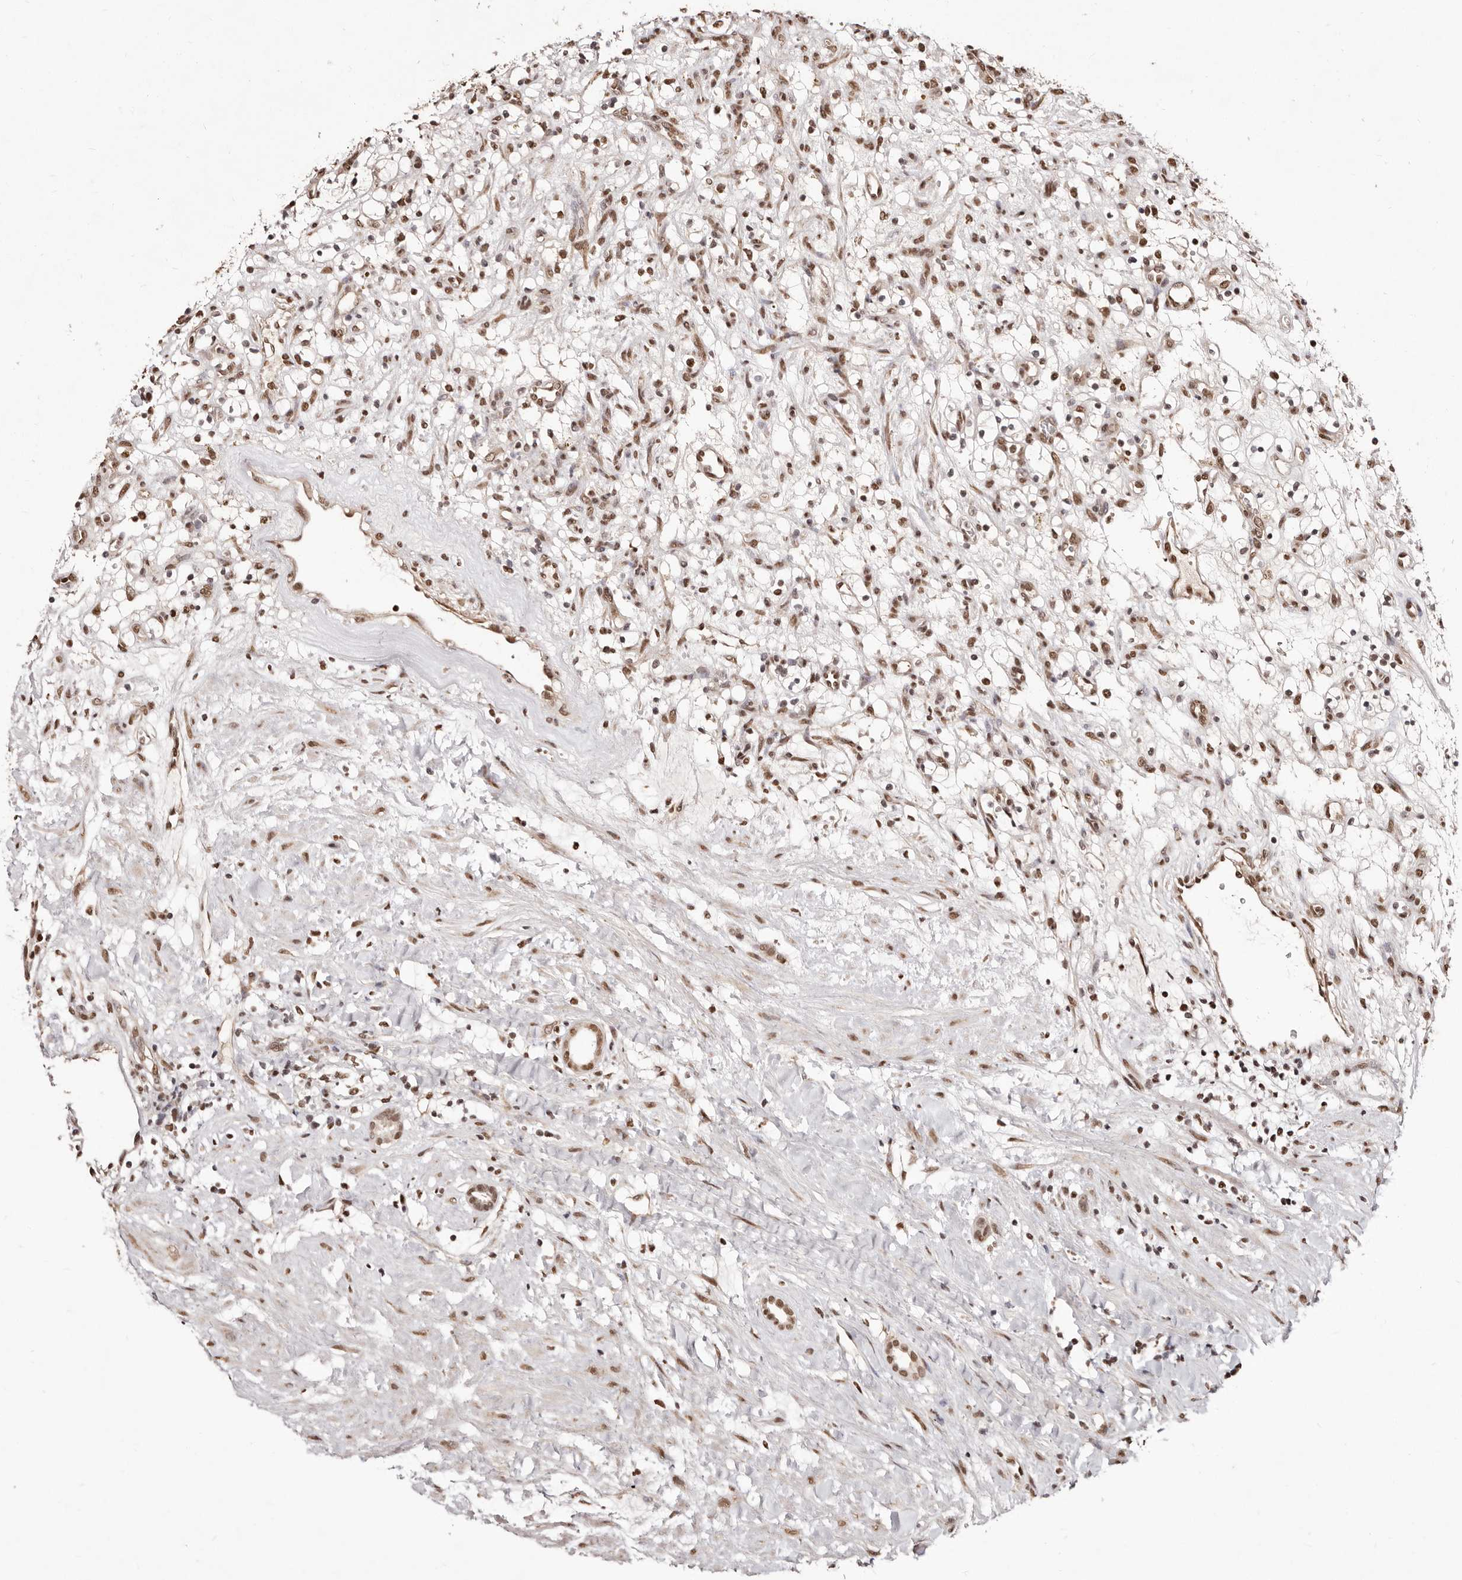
{"staining": {"intensity": "moderate", "quantity": ">75%", "location": "nuclear"}, "tissue": "renal cancer", "cell_type": "Tumor cells", "image_type": "cancer", "snomed": [{"axis": "morphology", "description": "Adenocarcinoma, NOS"}, {"axis": "topography", "description": "Kidney"}], "caption": "Immunohistochemical staining of human adenocarcinoma (renal) demonstrates medium levels of moderate nuclear protein staining in approximately >75% of tumor cells.", "gene": "BICRAL", "patient": {"sex": "female", "age": 57}}